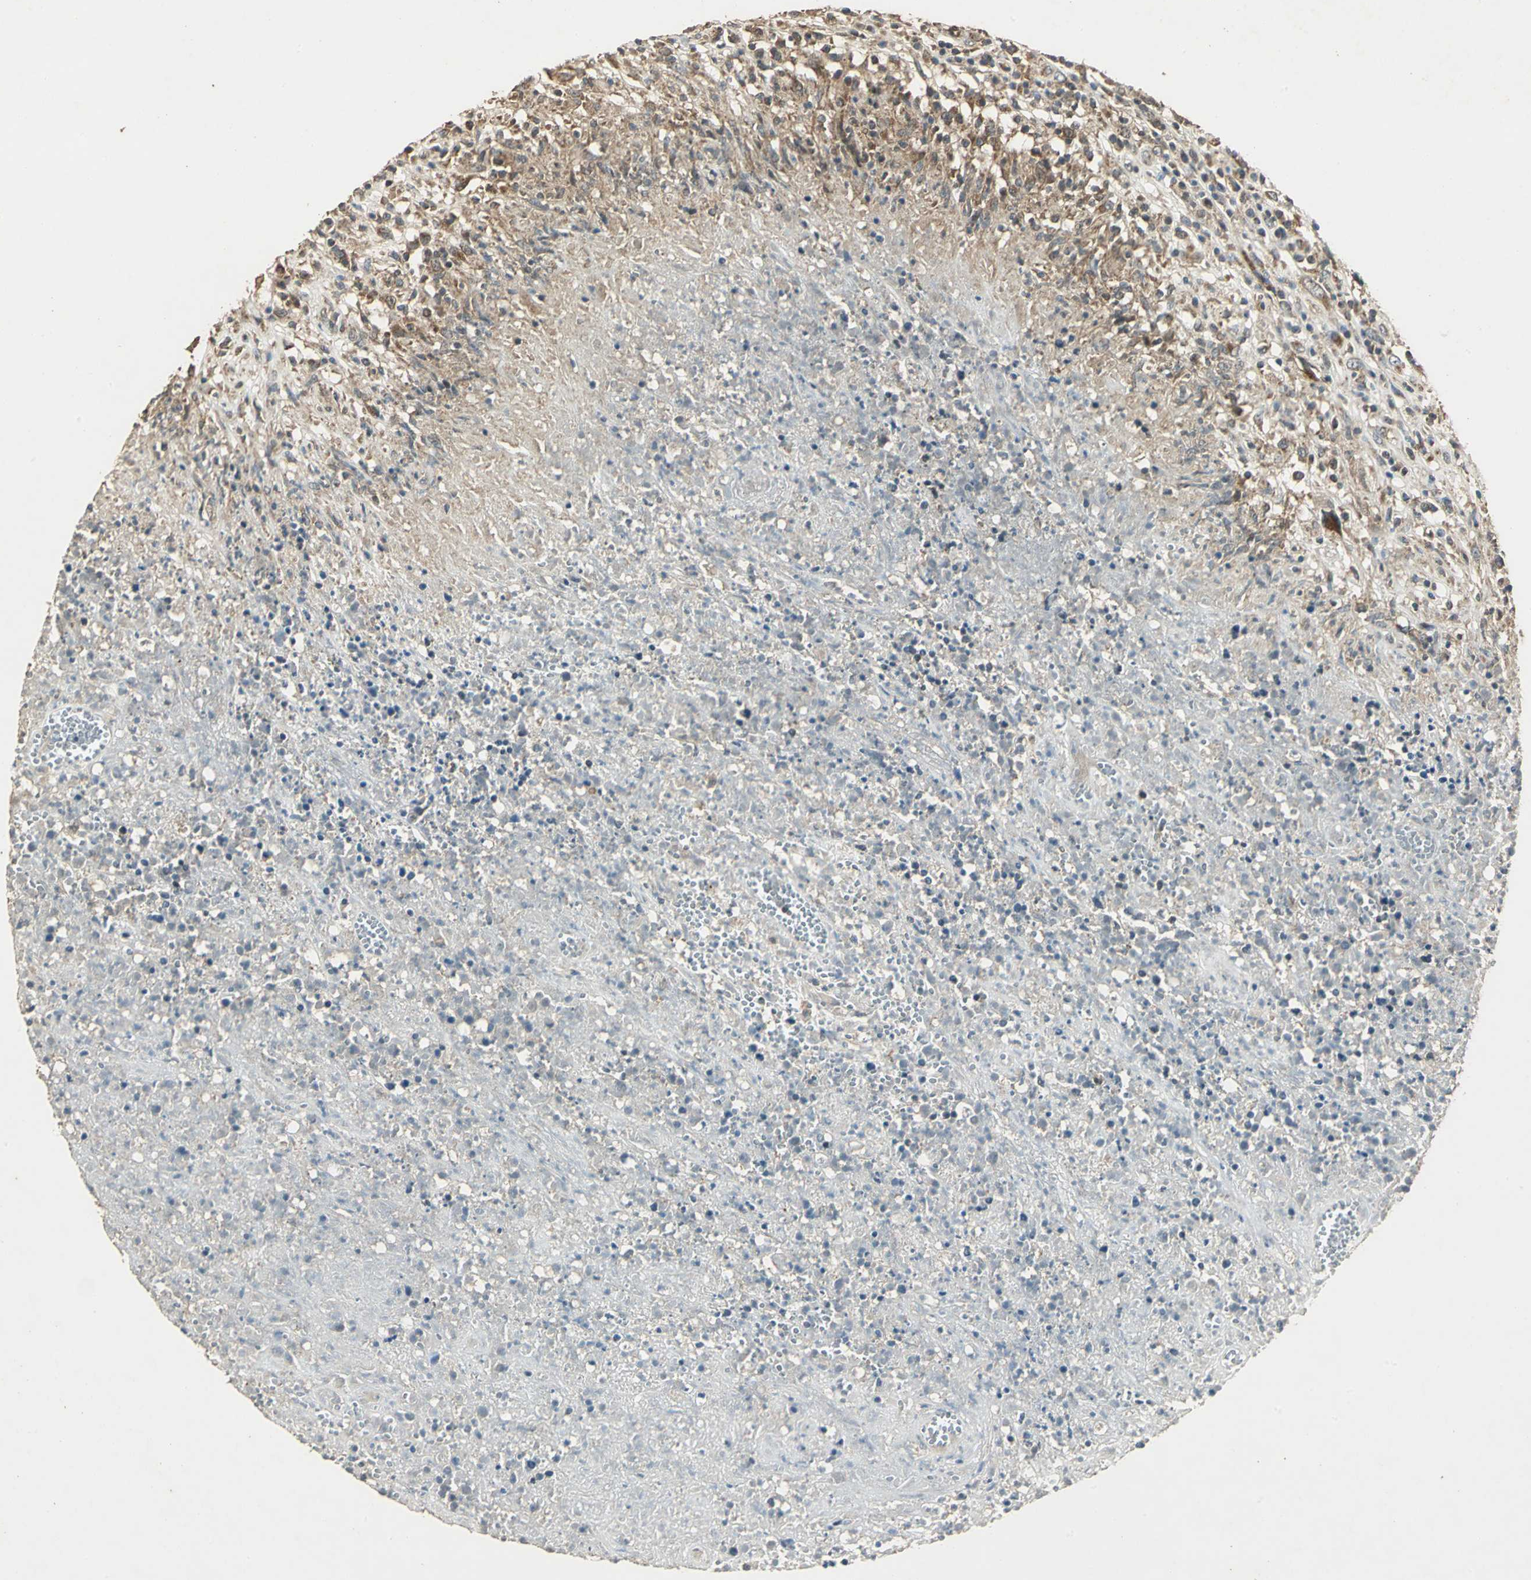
{"staining": {"intensity": "moderate", "quantity": ">75%", "location": "cytoplasmic/membranous"}, "tissue": "lymphoma", "cell_type": "Tumor cells", "image_type": "cancer", "snomed": [{"axis": "morphology", "description": "Malignant lymphoma, non-Hodgkin's type, High grade"}, {"axis": "topography", "description": "Lymph node"}], "caption": "DAB immunohistochemical staining of lymphoma shows moderate cytoplasmic/membranous protein staining in about >75% of tumor cells. The staining was performed using DAB (3,3'-diaminobenzidine), with brown indicating positive protein expression. Nuclei are stained blue with hematoxylin.", "gene": "KANK1", "patient": {"sex": "female", "age": 84}}